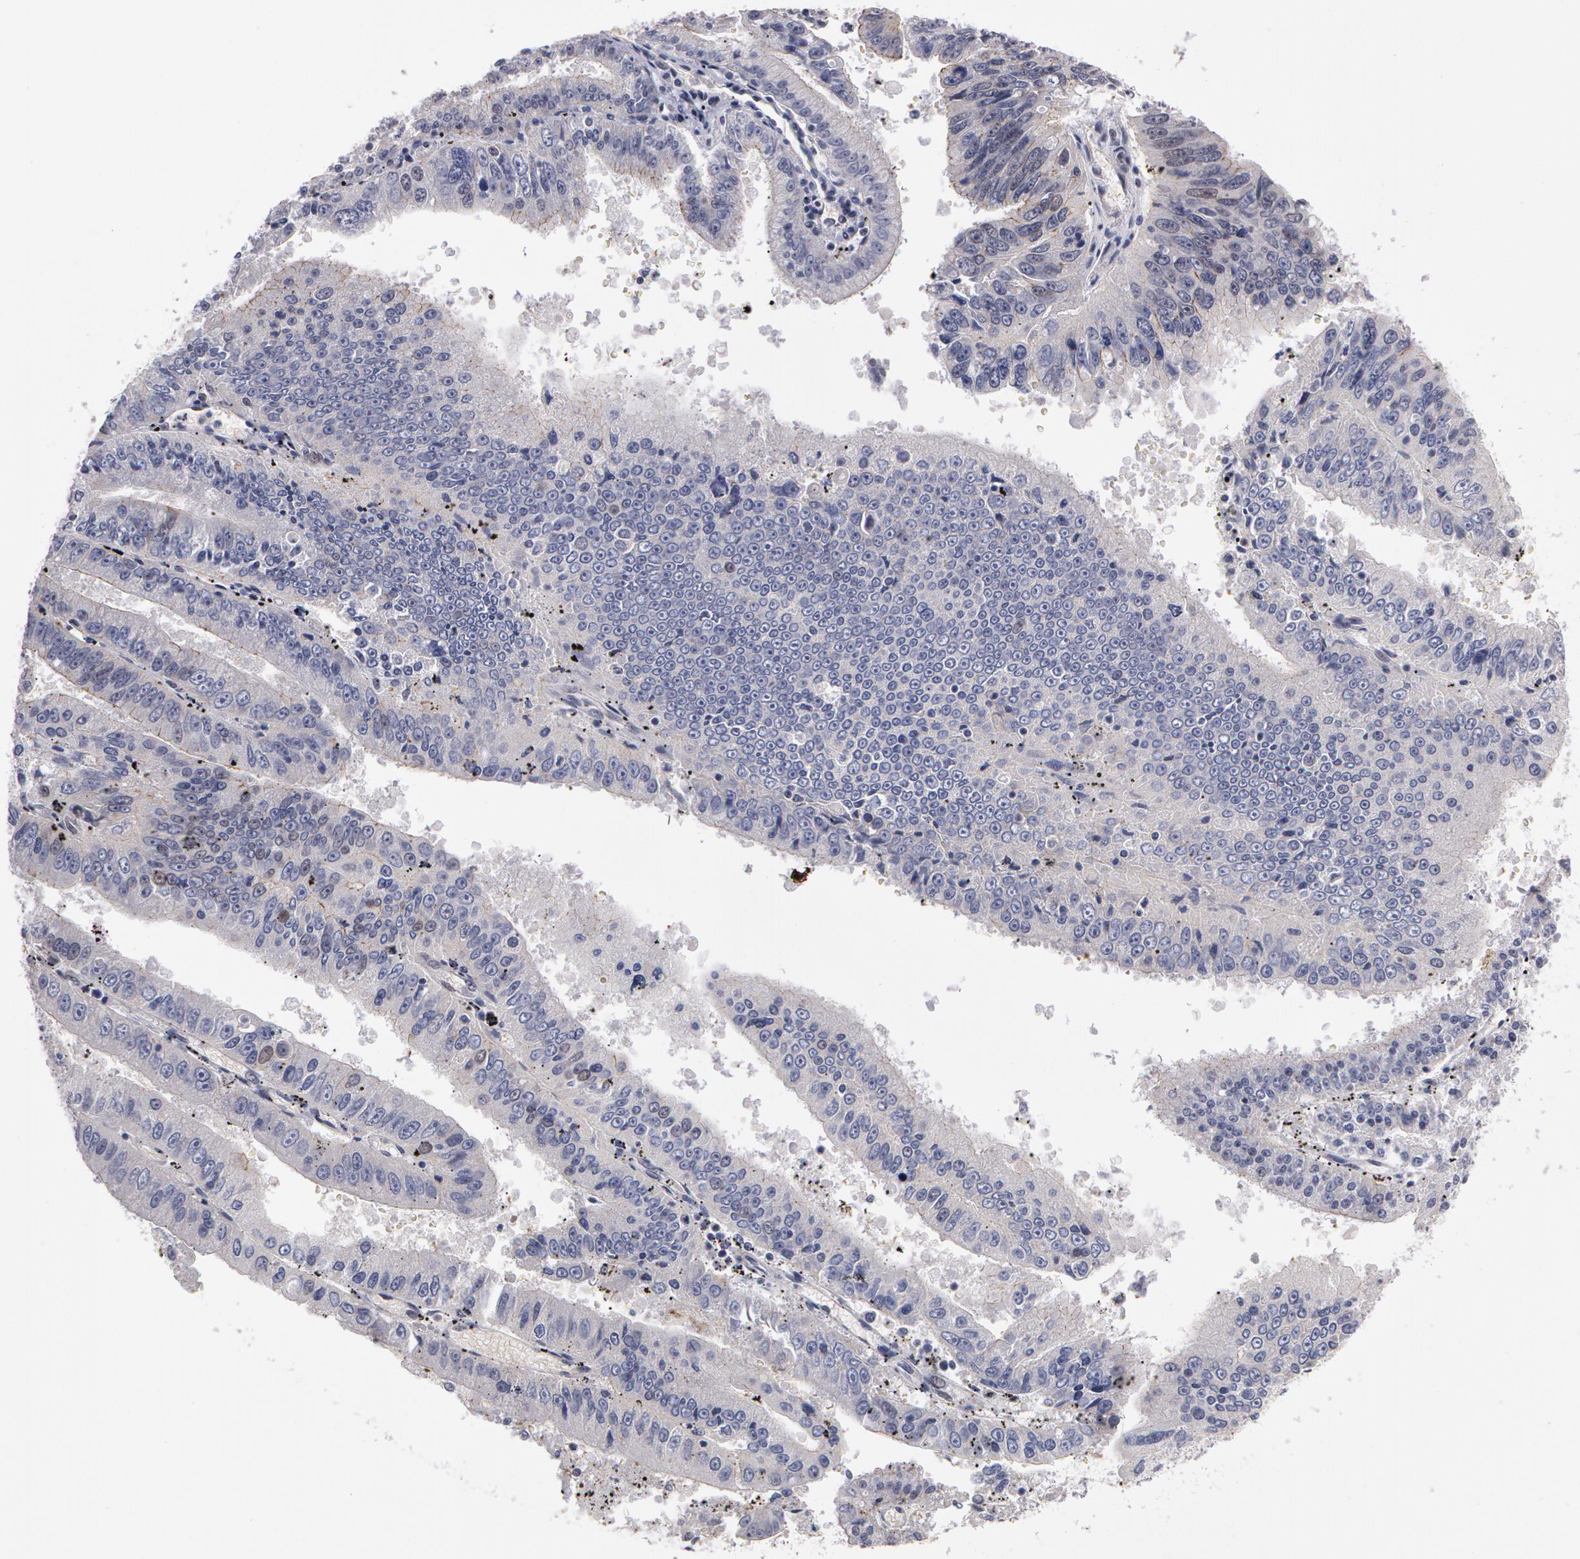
{"staining": {"intensity": "negative", "quantity": "none", "location": "none"}, "tissue": "endometrial cancer", "cell_type": "Tumor cells", "image_type": "cancer", "snomed": [{"axis": "morphology", "description": "Adenocarcinoma, NOS"}, {"axis": "topography", "description": "Endometrium"}], "caption": "This is a micrograph of immunohistochemistry (IHC) staining of endometrial adenocarcinoma, which shows no staining in tumor cells. (DAB immunohistochemistry visualized using brightfield microscopy, high magnification).", "gene": "PRICKLE1", "patient": {"sex": "female", "age": 66}}